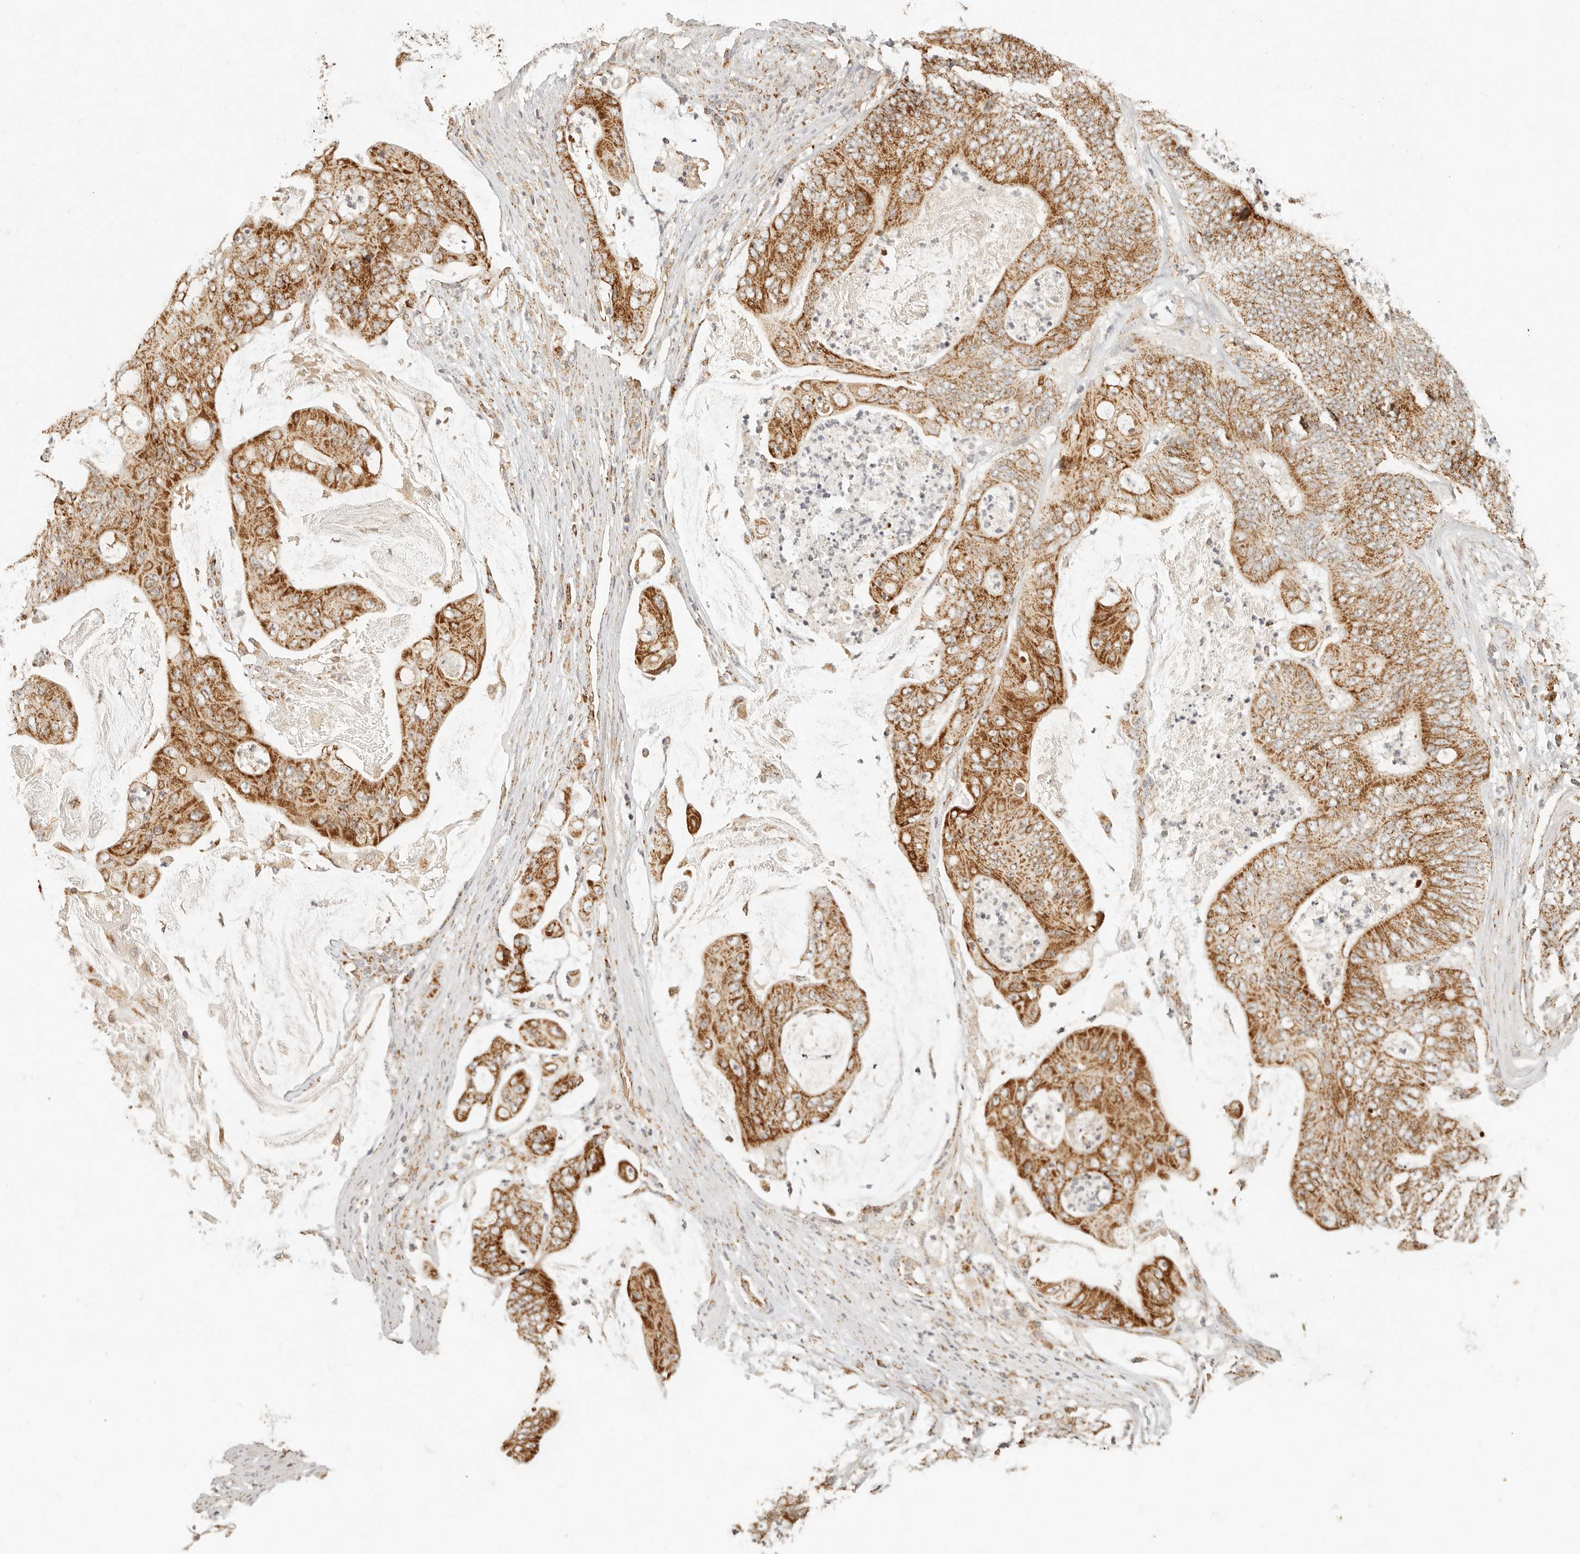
{"staining": {"intensity": "moderate", "quantity": ">75%", "location": "cytoplasmic/membranous"}, "tissue": "stomach cancer", "cell_type": "Tumor cells", "image_type": "cancer", "snomed": [{"axis": "morphology", "description": "Adenocarcinoma, NOS"}, {"axis": "topography", "description": "Stomach"}], "caption": "Stomach cancer (adenocarcinoma) tissue reveals moderate cytoplasmic/membranous staining in about >75% of tumor cells The staining was performed using DAB to visualize the protein expression in brown, while the nuclei were stained in blue with hematoxylin (Magnification: 20x).", "gene": "MRPL55", "patient": {"sex": "female", "age": 73}}